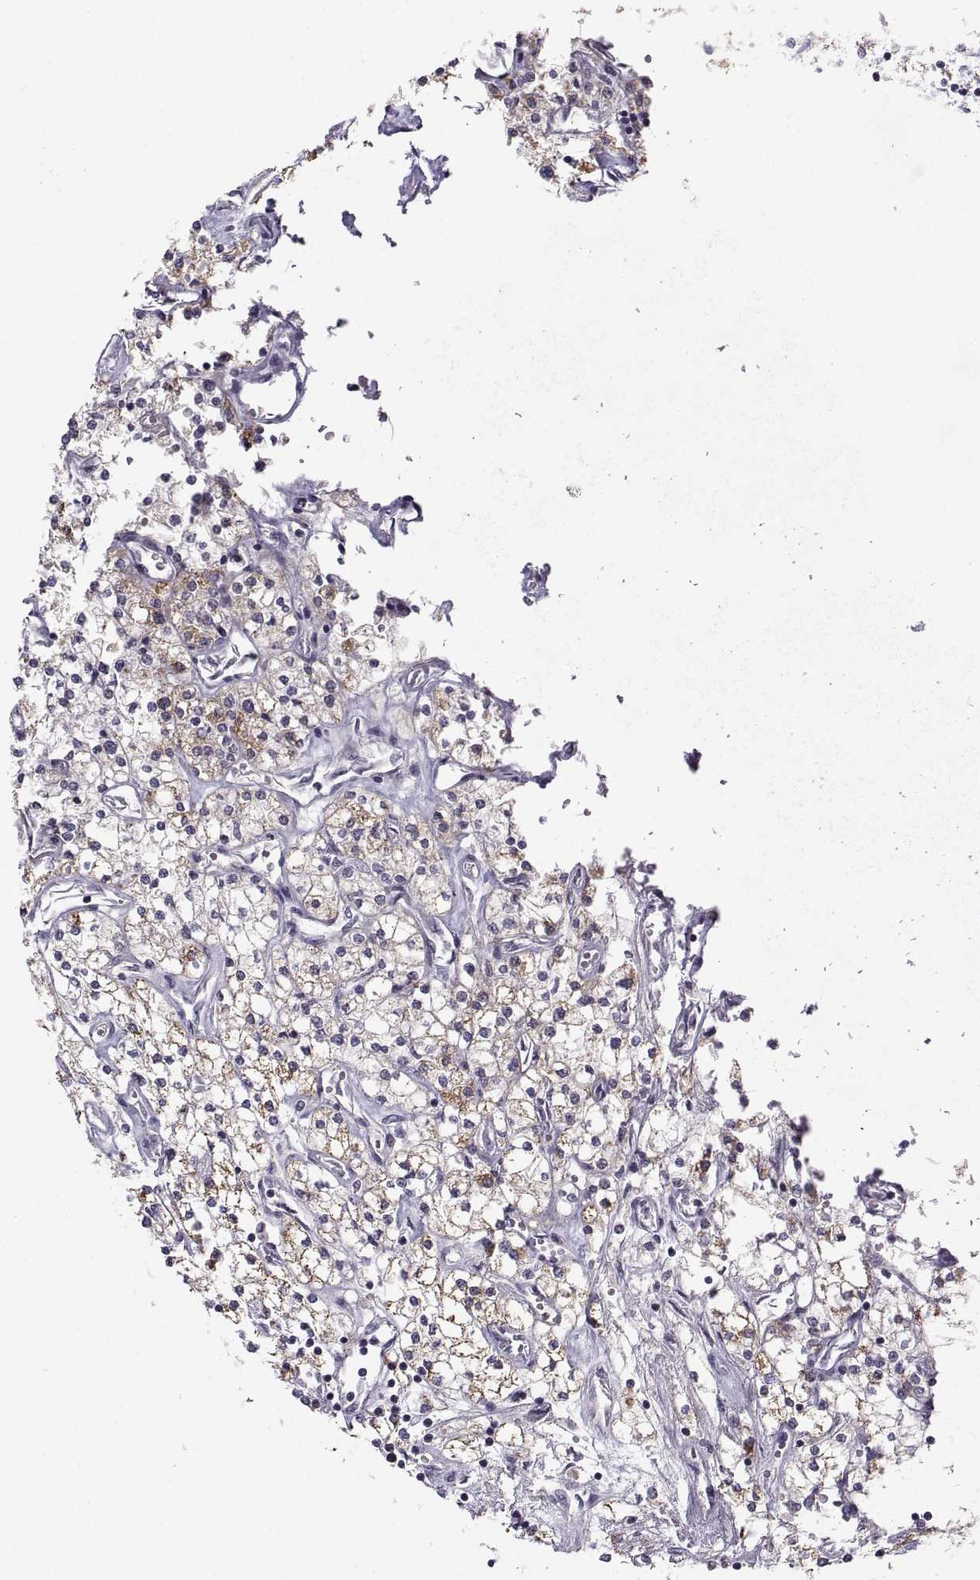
{"staining": {"intensity": "moderate", "quantity": ">75%", "location": "cytoplasmic/membranous"}, "tissue": "renal cancer", "cell_type": "Tumor cells", "image_type": "cancer", "snomed": [{"axis": "morphology", "description": "Adenocarcinoma, NOS"}, {"axis": "topography", "description": "Kidney"}], "caption": "Immunohistochemical staining of renal cancer (adenocarcinoma) exhibits medium levels of moderate cytoplasmic/membranous protein expression in about >75% of tumor cells.", "gene": "LHX1", "patient": {"sex": "male", "age": 80}}